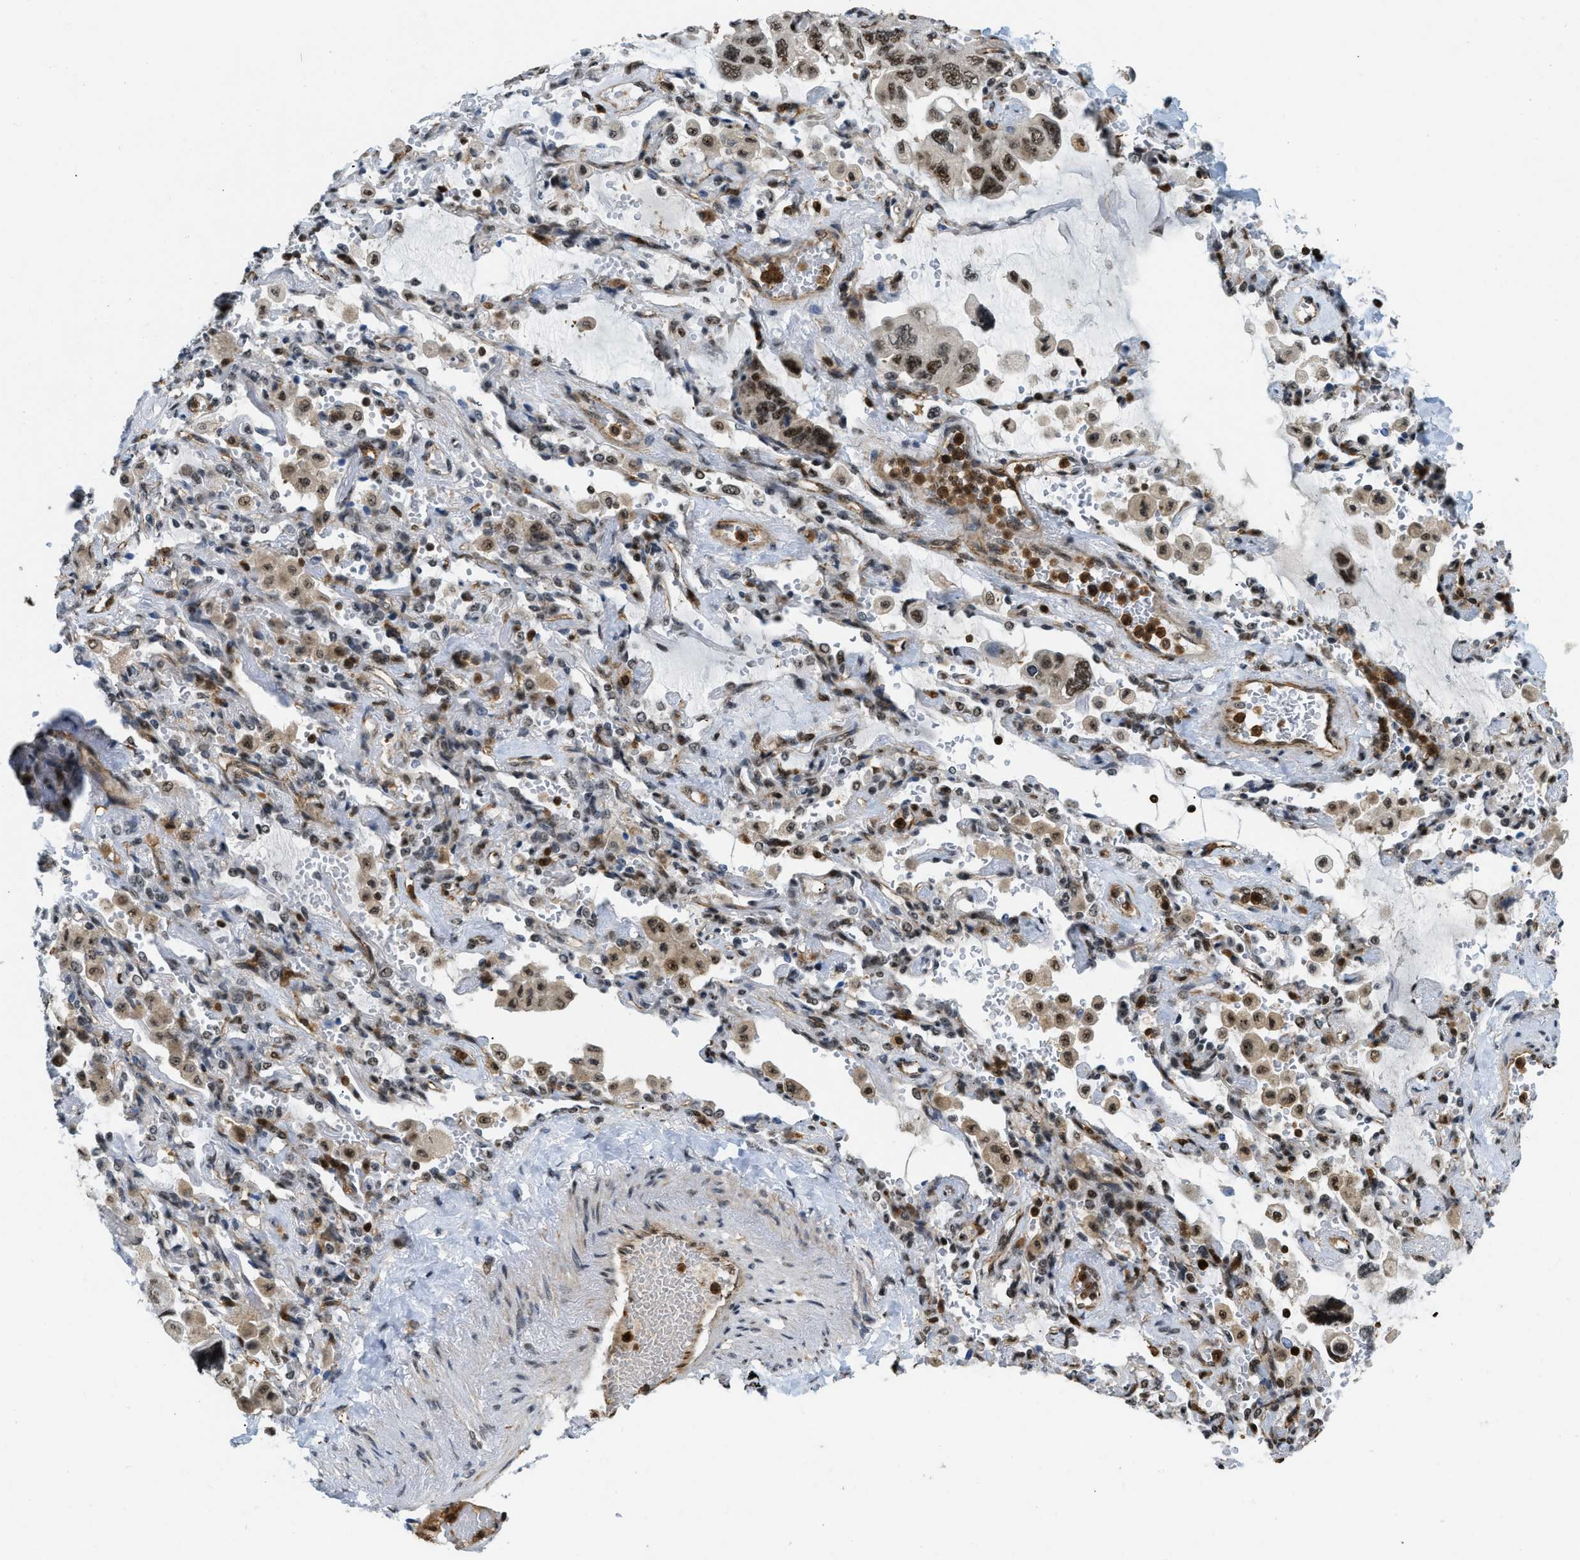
{"staining": {"intensity": "moderate", "quantity": ">75%", "location": "nuclear"}, "tissue": "lung cancer", "cell_type": "Tumor cells", "image_type": "cancer", "snomed": [{"axis": "morphology", "description": "Squamous cell carcinoma, NOS"}, {"axis": "topography", "description": "Lung"}], "caption": "DAB immunohistochemical staining of human lung cancer (squamous cell carcinoma) reveals moderate nuclear protein expression in about >75% of tumor cells.", "gene": "E2F1", "patient": {"sex": "female", "age": 73}}